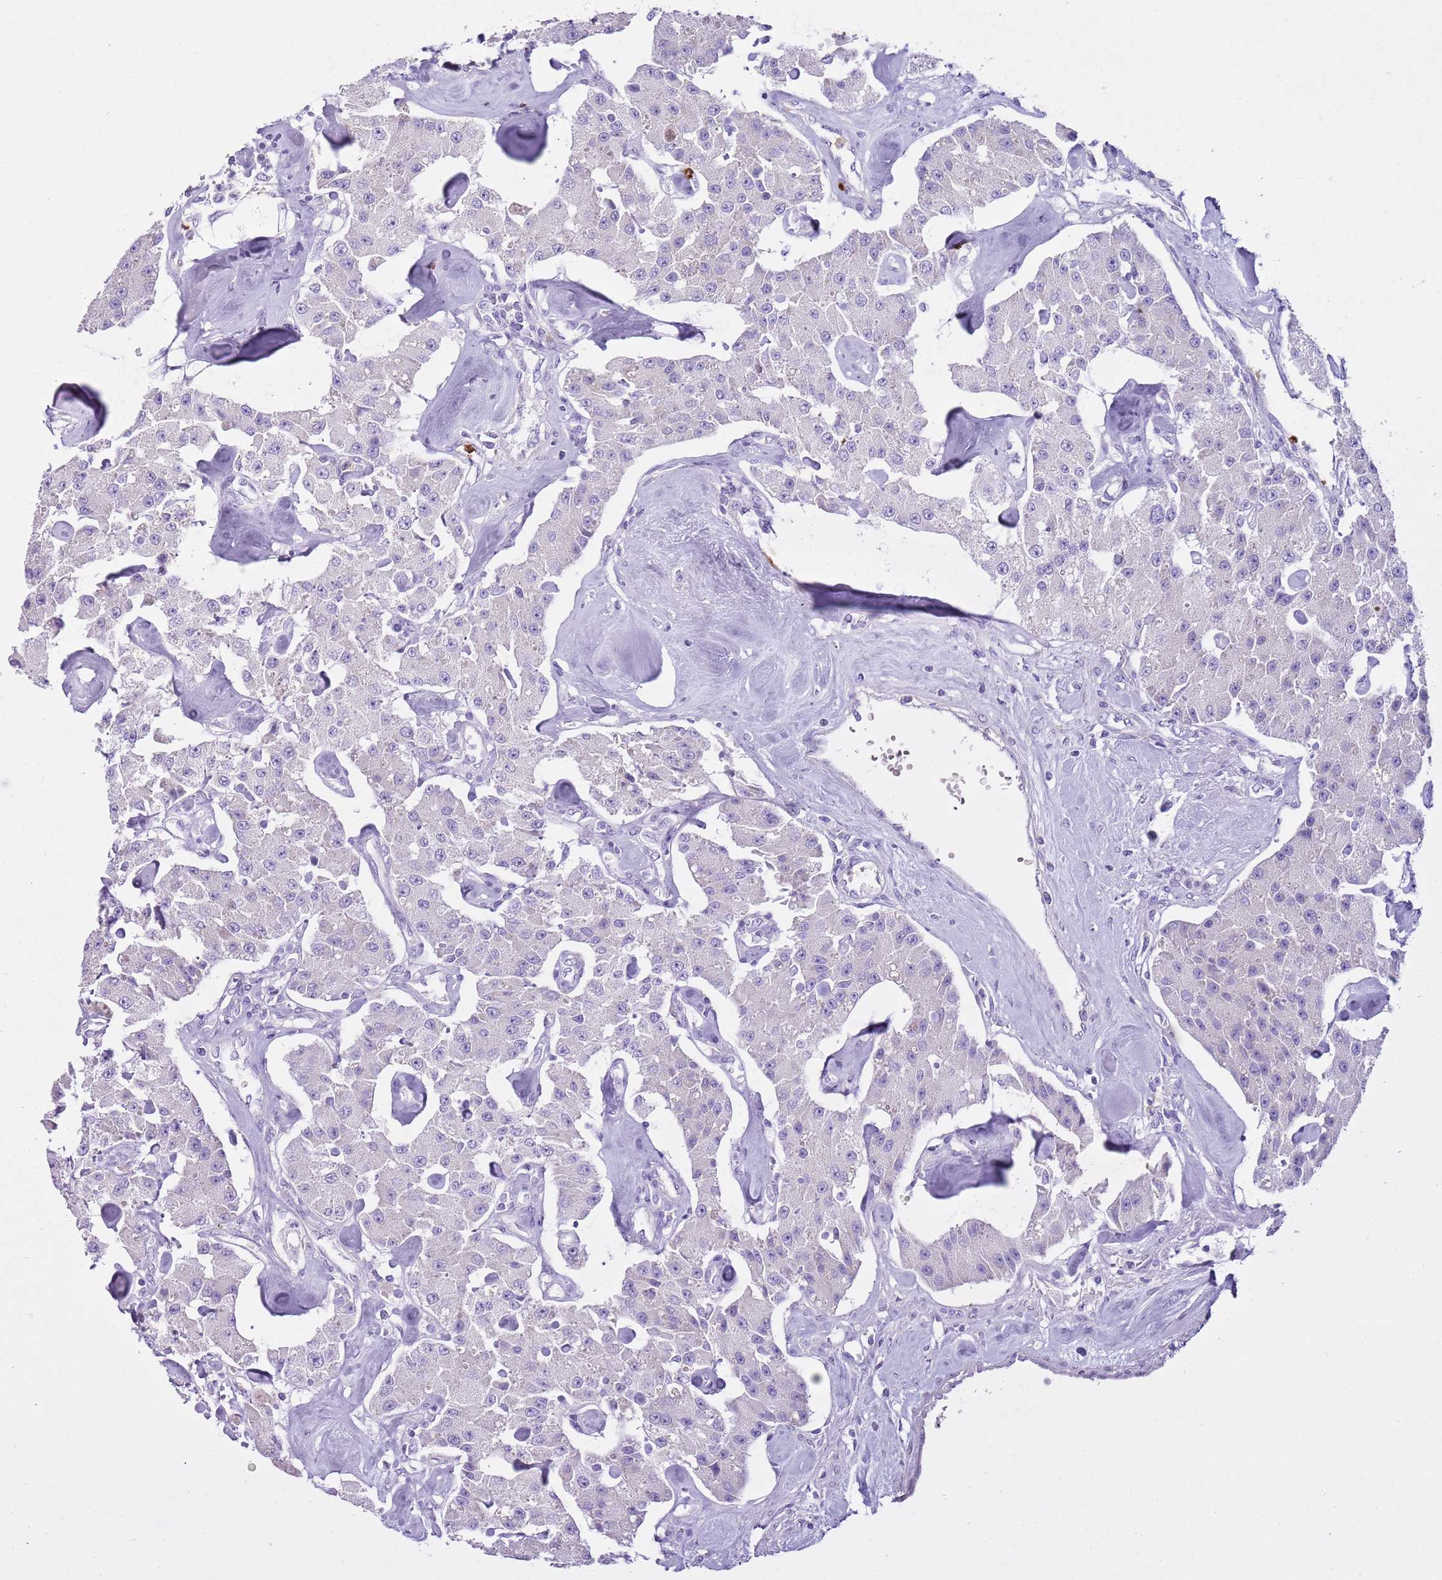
{"staining": {"intensity": "negative", "quantity": "none", "location": "none"}, "tissue": "carcinoid", "cell_type": "Tumor cells", "image_type": "cancer", "snomed": [{"axis": "morphology", "description": "Carcinoid, malignant, NOS"}, {"axis": "topography", "description": "Pancreas"}], "caption": "Malignant carcinoid was stained to show a protein in brown. There is no significant positivity in tumor cells.", "gene": "CD177", "patient": {"sex": "male", "age": 41}}